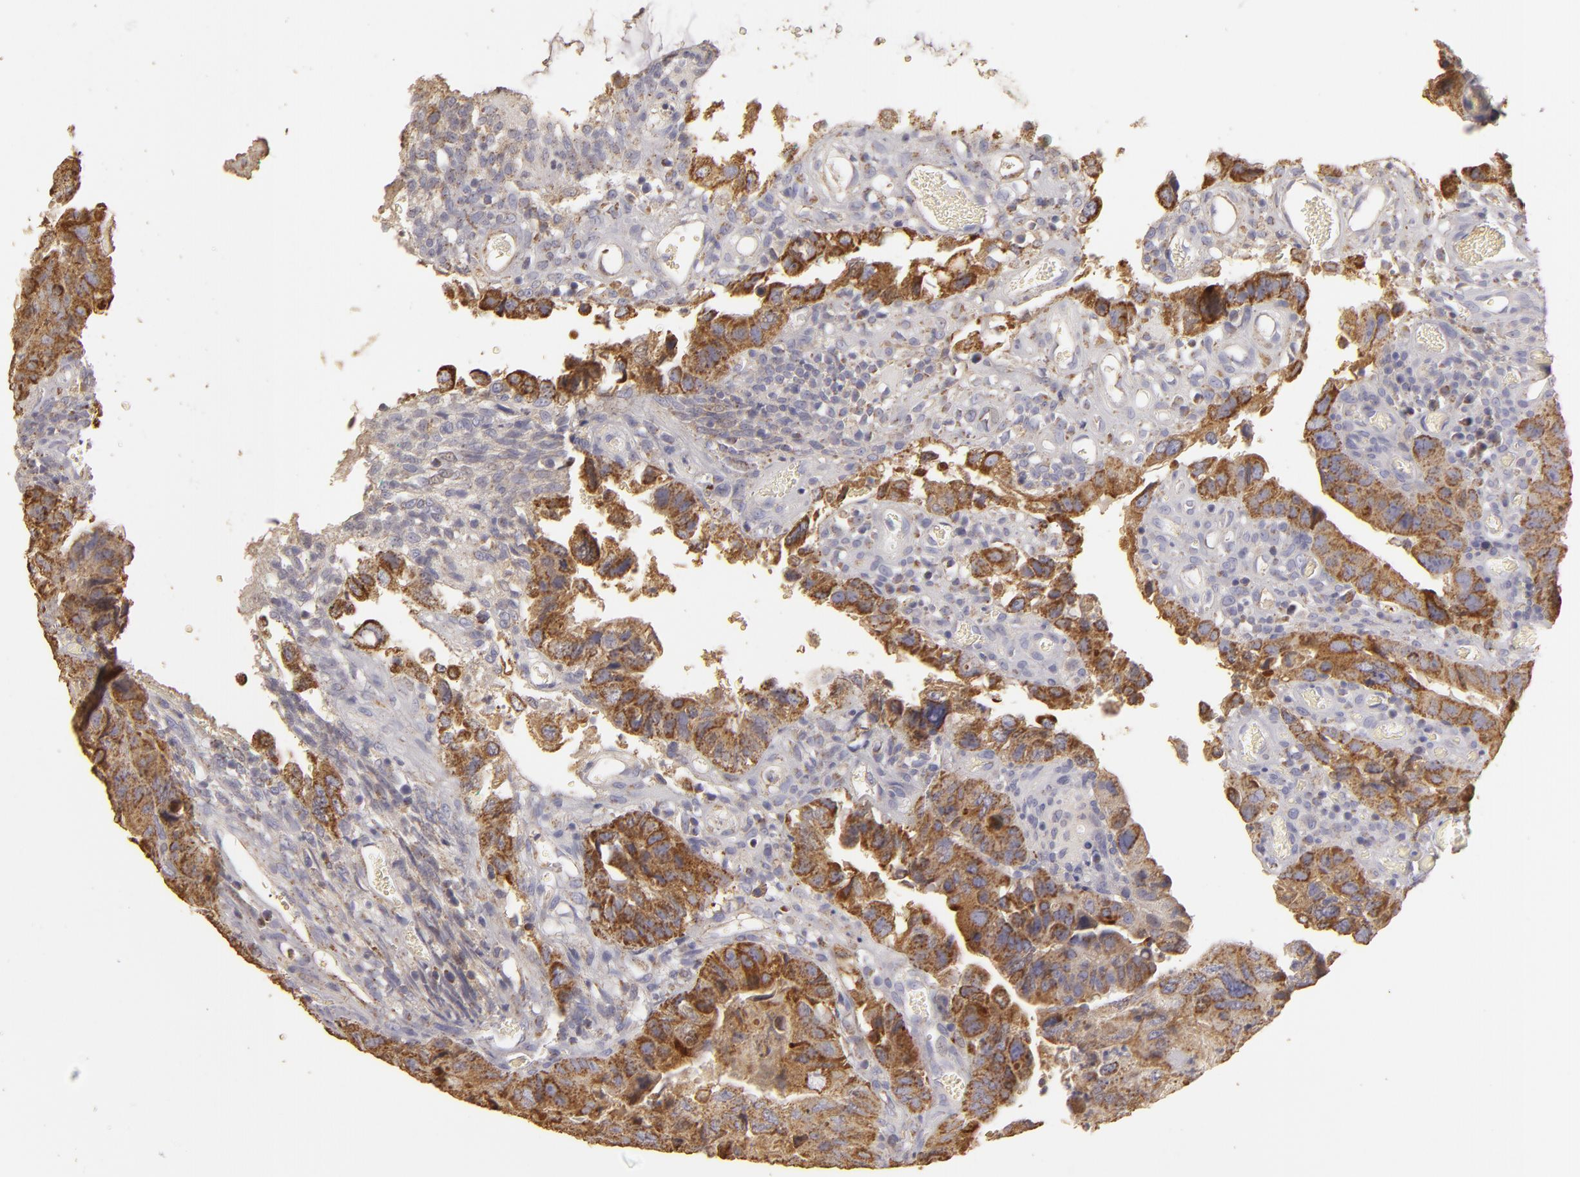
{"staining": {"intensity": "moderate", "quantity": ">75%", "location": "cytoplasmic/membranous"}, "tissue": "colorectal cancer", "cell_type": "Tumor cells", "image_type": "cancer", "snomed": [{"axis": "morphology", "description": "Adenocarcinoma, NOS"}, {"axis": "topography", "description": "Rectum"}], "caption": "DAB (3,3'-diaminobenzidine) immunohistochemical staining of adenocarcinoma (colorectal) displays moderate cytoplasmic/membranous protein staining in about >75% of tumor cells. (DAB = brown stain, brightfield microscopy at high magnification).", "gene": "CFB", "patient": {"sex": "female", "age": 82}}